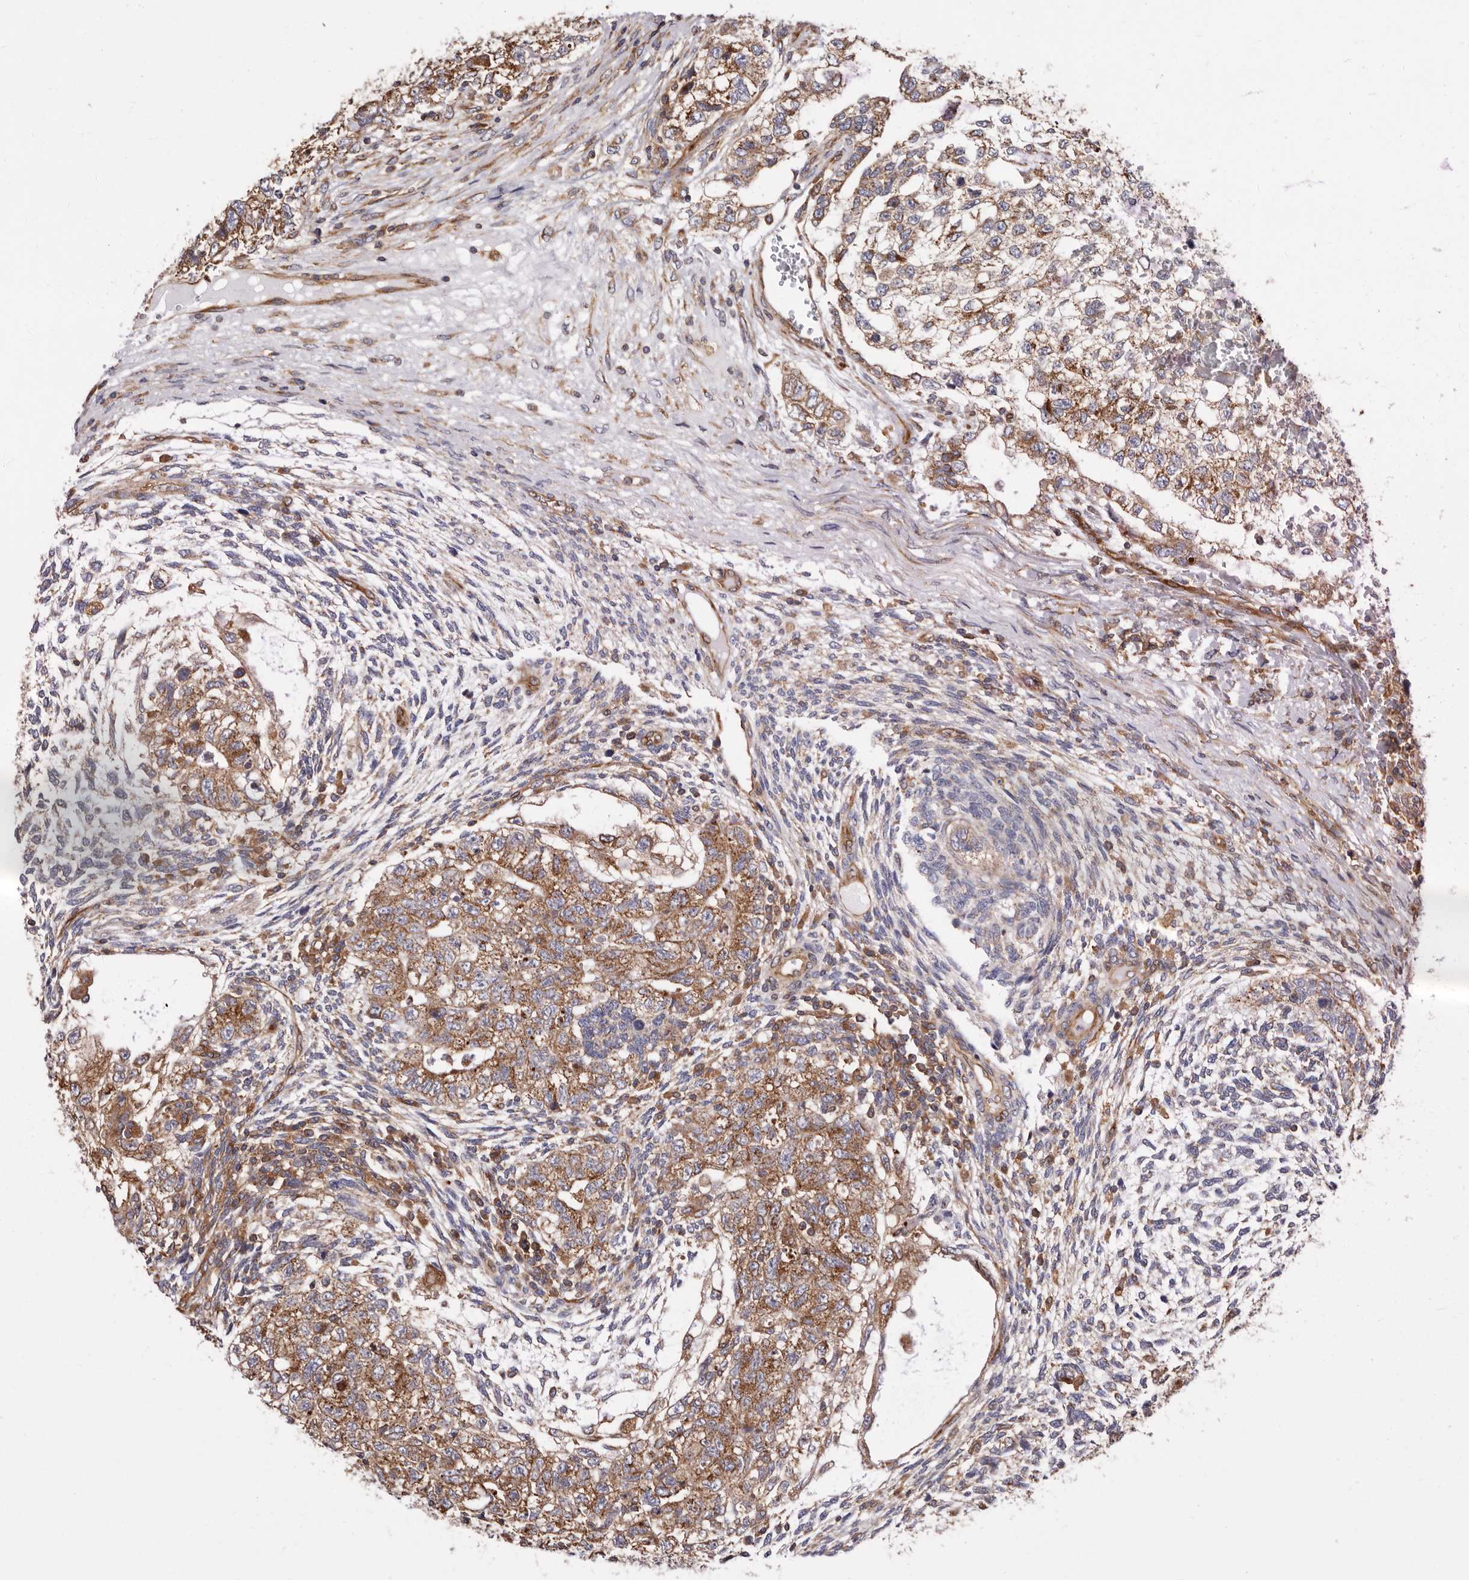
{"staining": {"intensity": "moderate", "quantity": ">75%", "location": "cytoplasmic/membranous"}, "tissue": "testis cancer", "cell_type": "Tumor cells", "image_type": "cancer", "snomed": [{"axis": "morphology", "description": "Carcinoma, Embryonal, NOS"}, {"axis": "topography", "description": "Testis"}], "caption": "Testis embryonal carcinoma stained for a protein (brown) reveals moderate cytoplasmic/membranous positive positivity in about >75% of tumor cells.", "gene": "COQ8B", "patient": {"sex": "male", "age": 37}}